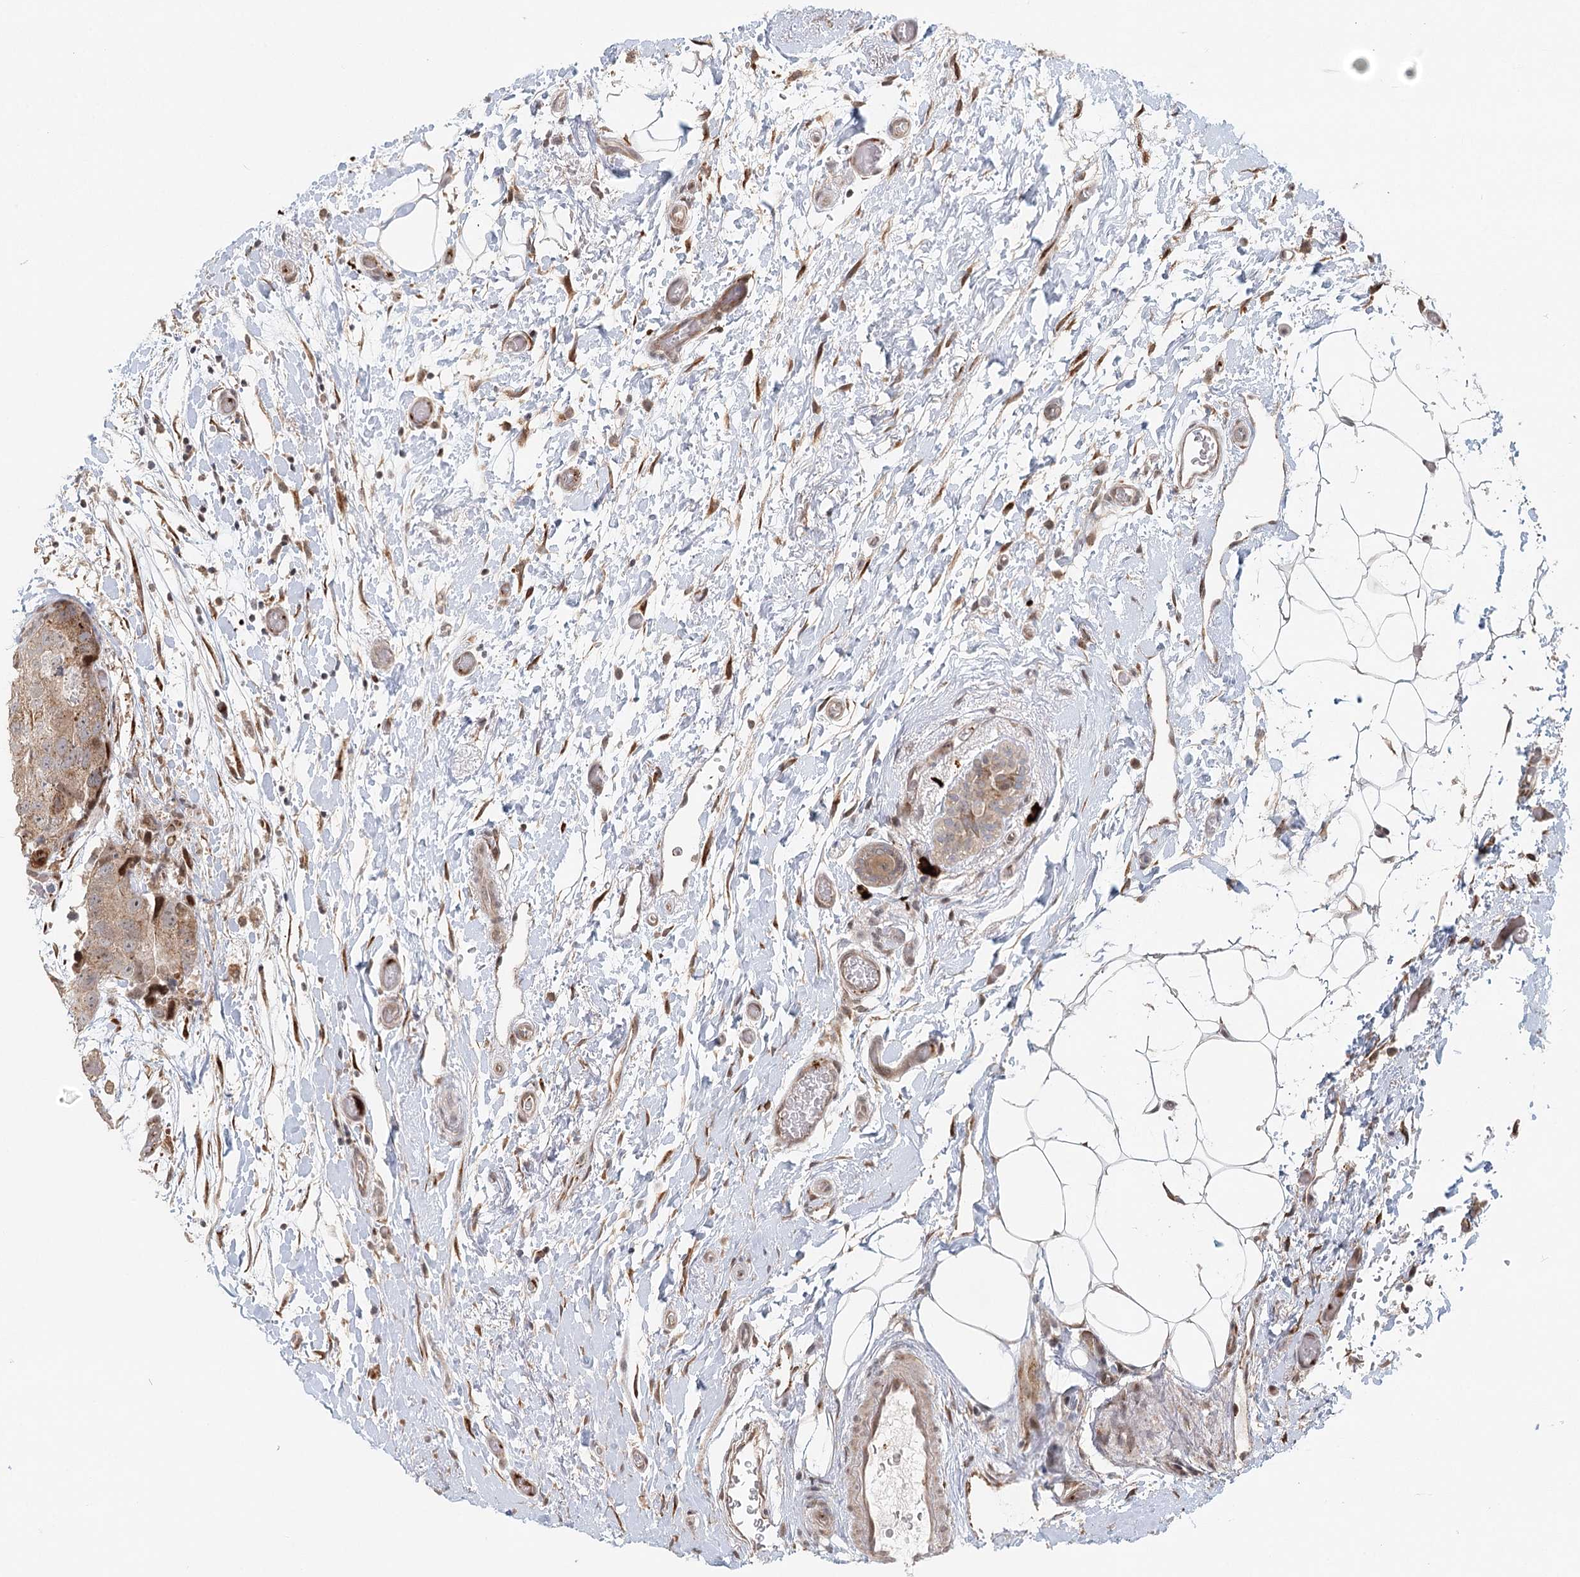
{"staining": {"intensity": "weak", "quantity": ">75%", "location": "cytoplasmic/membranous"}, "tissue": "breast cancer", "cell_type": "Tumor cells", "image_type": "cancer", "snomed": [{"axis": "morphology", "description": "Duct carcinoma"}, {"axis": "topography", "description": "Breast"}], "caption": "A high-resolution image shows immunohistochemistry (IHC) staining of breast cancer, which demonstrates weak cytoplasmic/membranous expression in about >75% of tumor cells.", "gene": "BNIP5", "patient": {"sex": "female", "age": 62}}